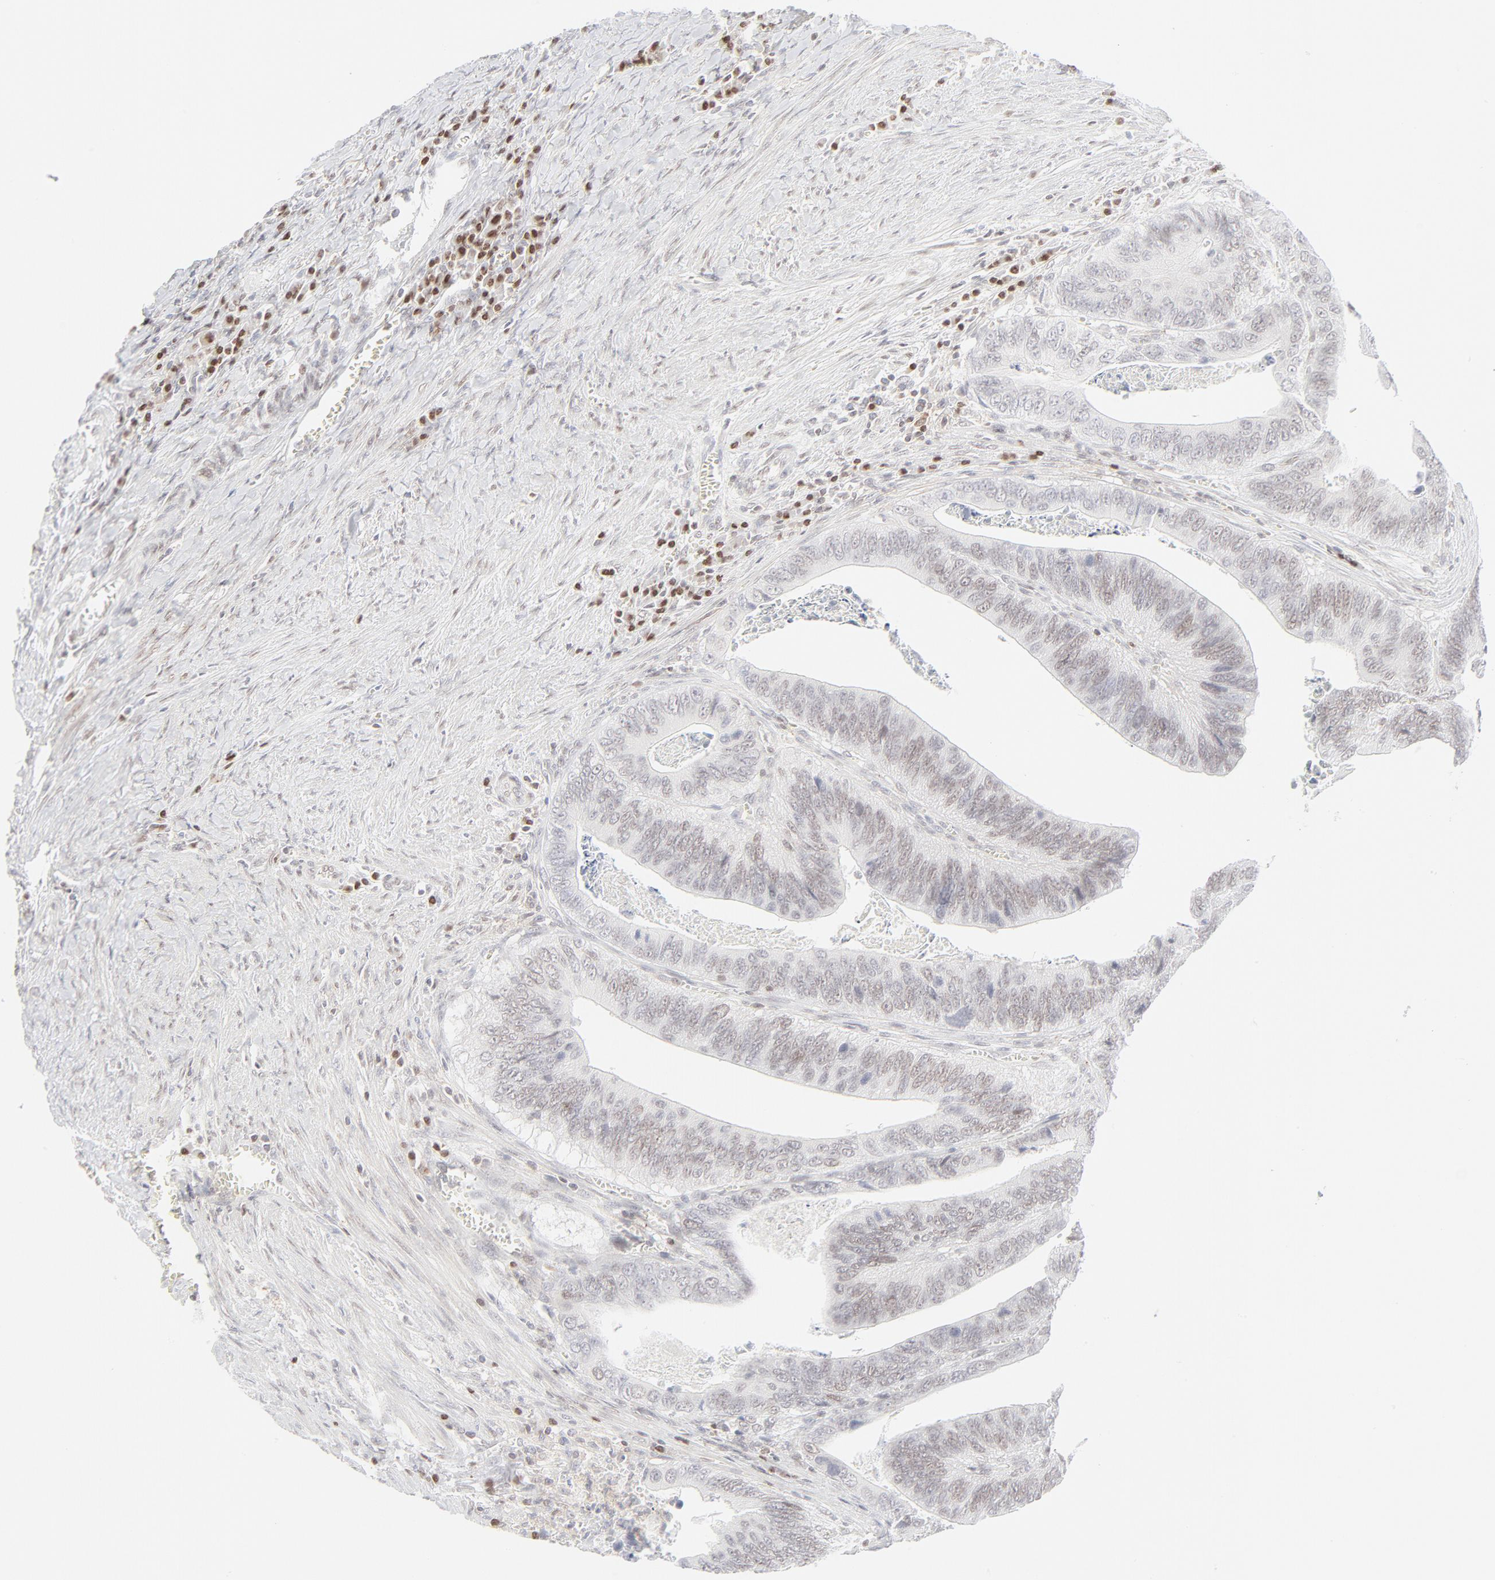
{"staining": {"intensity": "weak", "quantity": ">75%", "location": "nuclear"}, "tissue": "colorectal cancer", "cell_type": "Tumor cells", "image_type": "cancer", "snomed": [{"axis": "morphology", "description": "Adenocarcinoma, NOS"}, {"axis": "topography", "description": "Colon"}], "caption": "Adenocarcinoma (colorectal) was stained to show a protein in brown. There is low levels of weak nuclear expression in approximately >75% of tumor cells.", "gene": "PRKCB", "patient": {"sex": "male", "age": 72}}